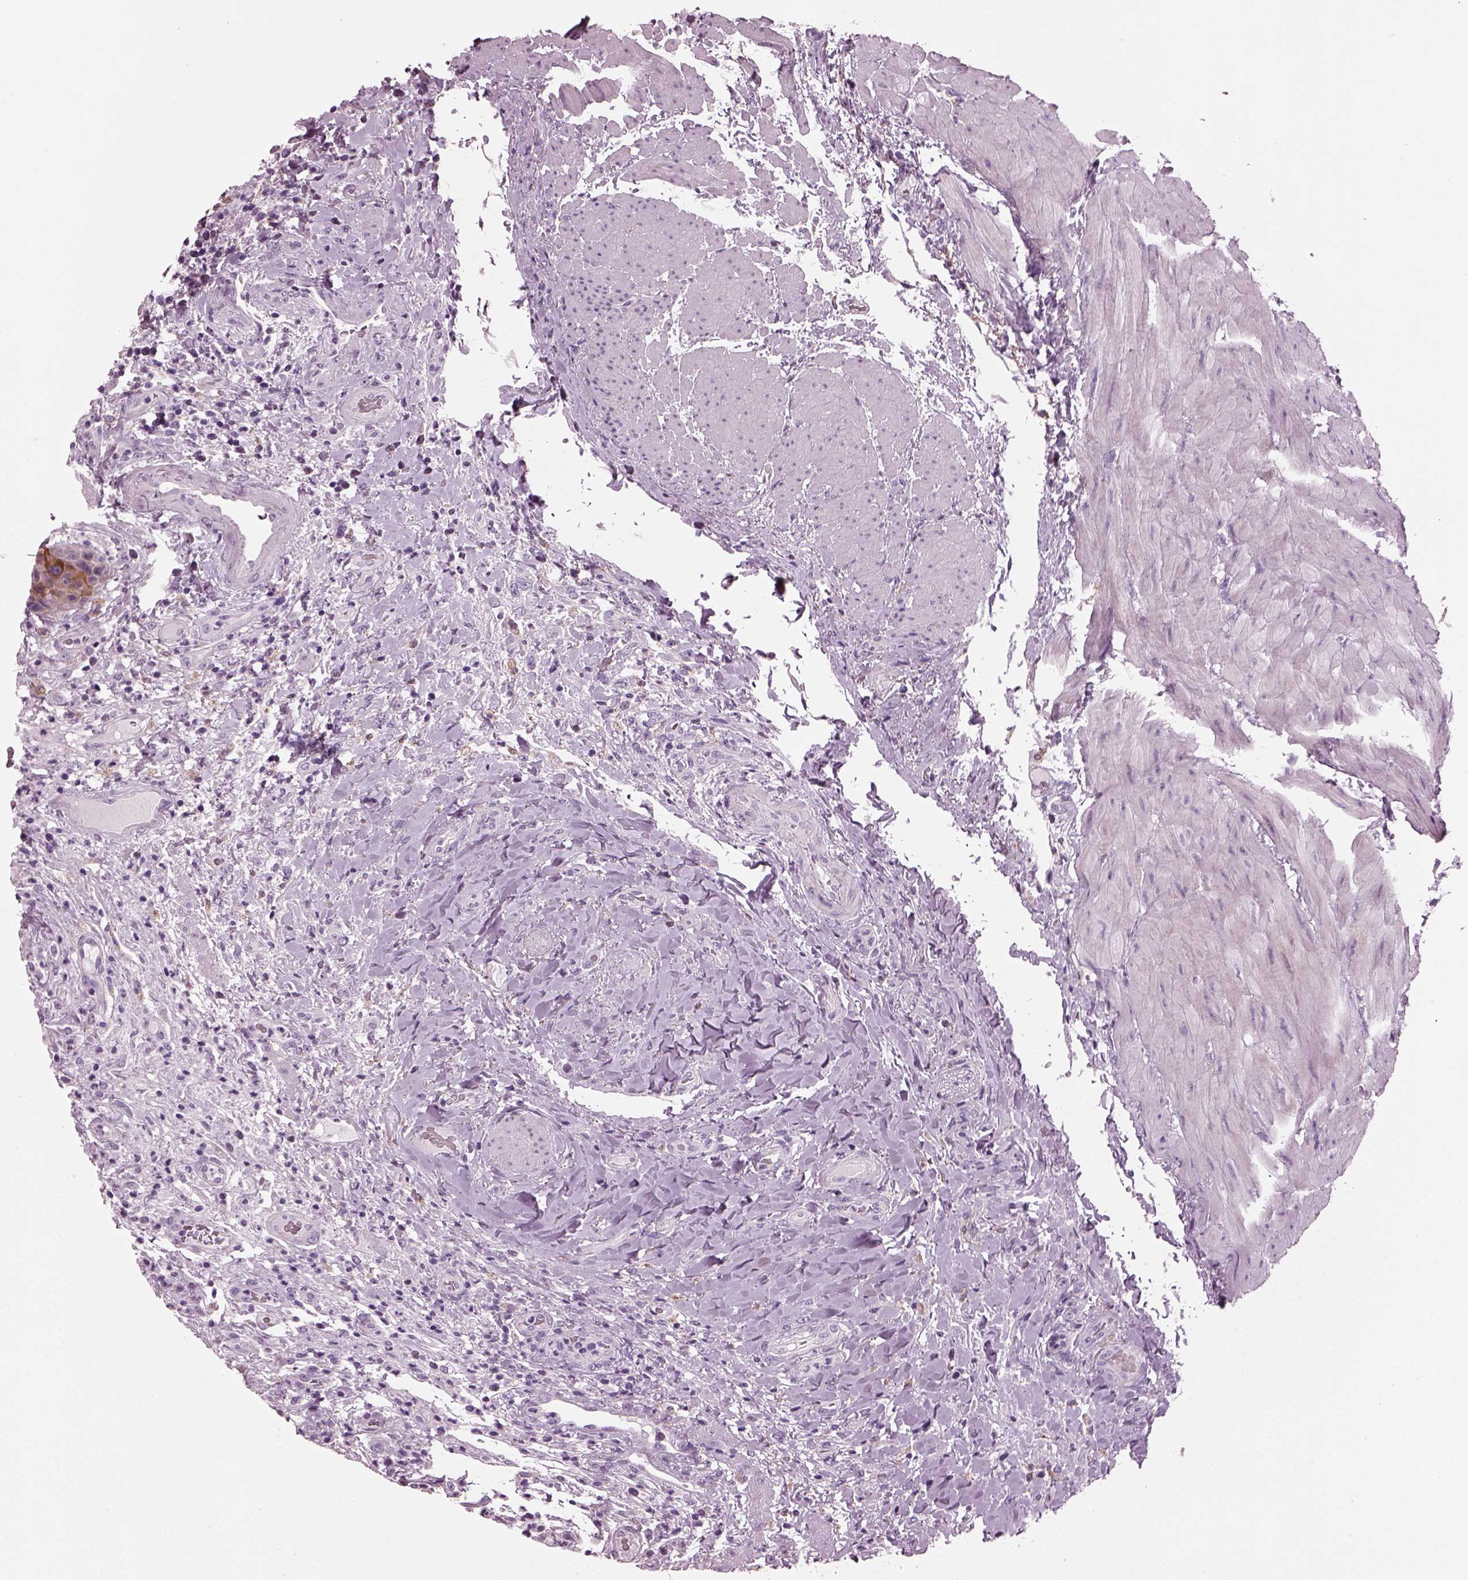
{"staining": {"intensity": "moderate", "quantity": ">75%", "location": "cytoplasmic/membranous"}, "tissue": "urinary bladder", "cell_type": "Urothelial cells", "image_type": "normal", "snomed": [{"axis": "morphology", "description": "Normal tissue, NOS"}, {"axis": "topography", "description": "Urinary bladder"}], "caption": "A brown stain highlights moderate cytoplasmic/membranous positivity of a protein in urothelial cells of unremarkable urinary bladder. The protein of interest is shown in brown color, while the nuclei are stained blue.", "gene": "PRR9", "patient": {"sex": "male", "age": 66}}